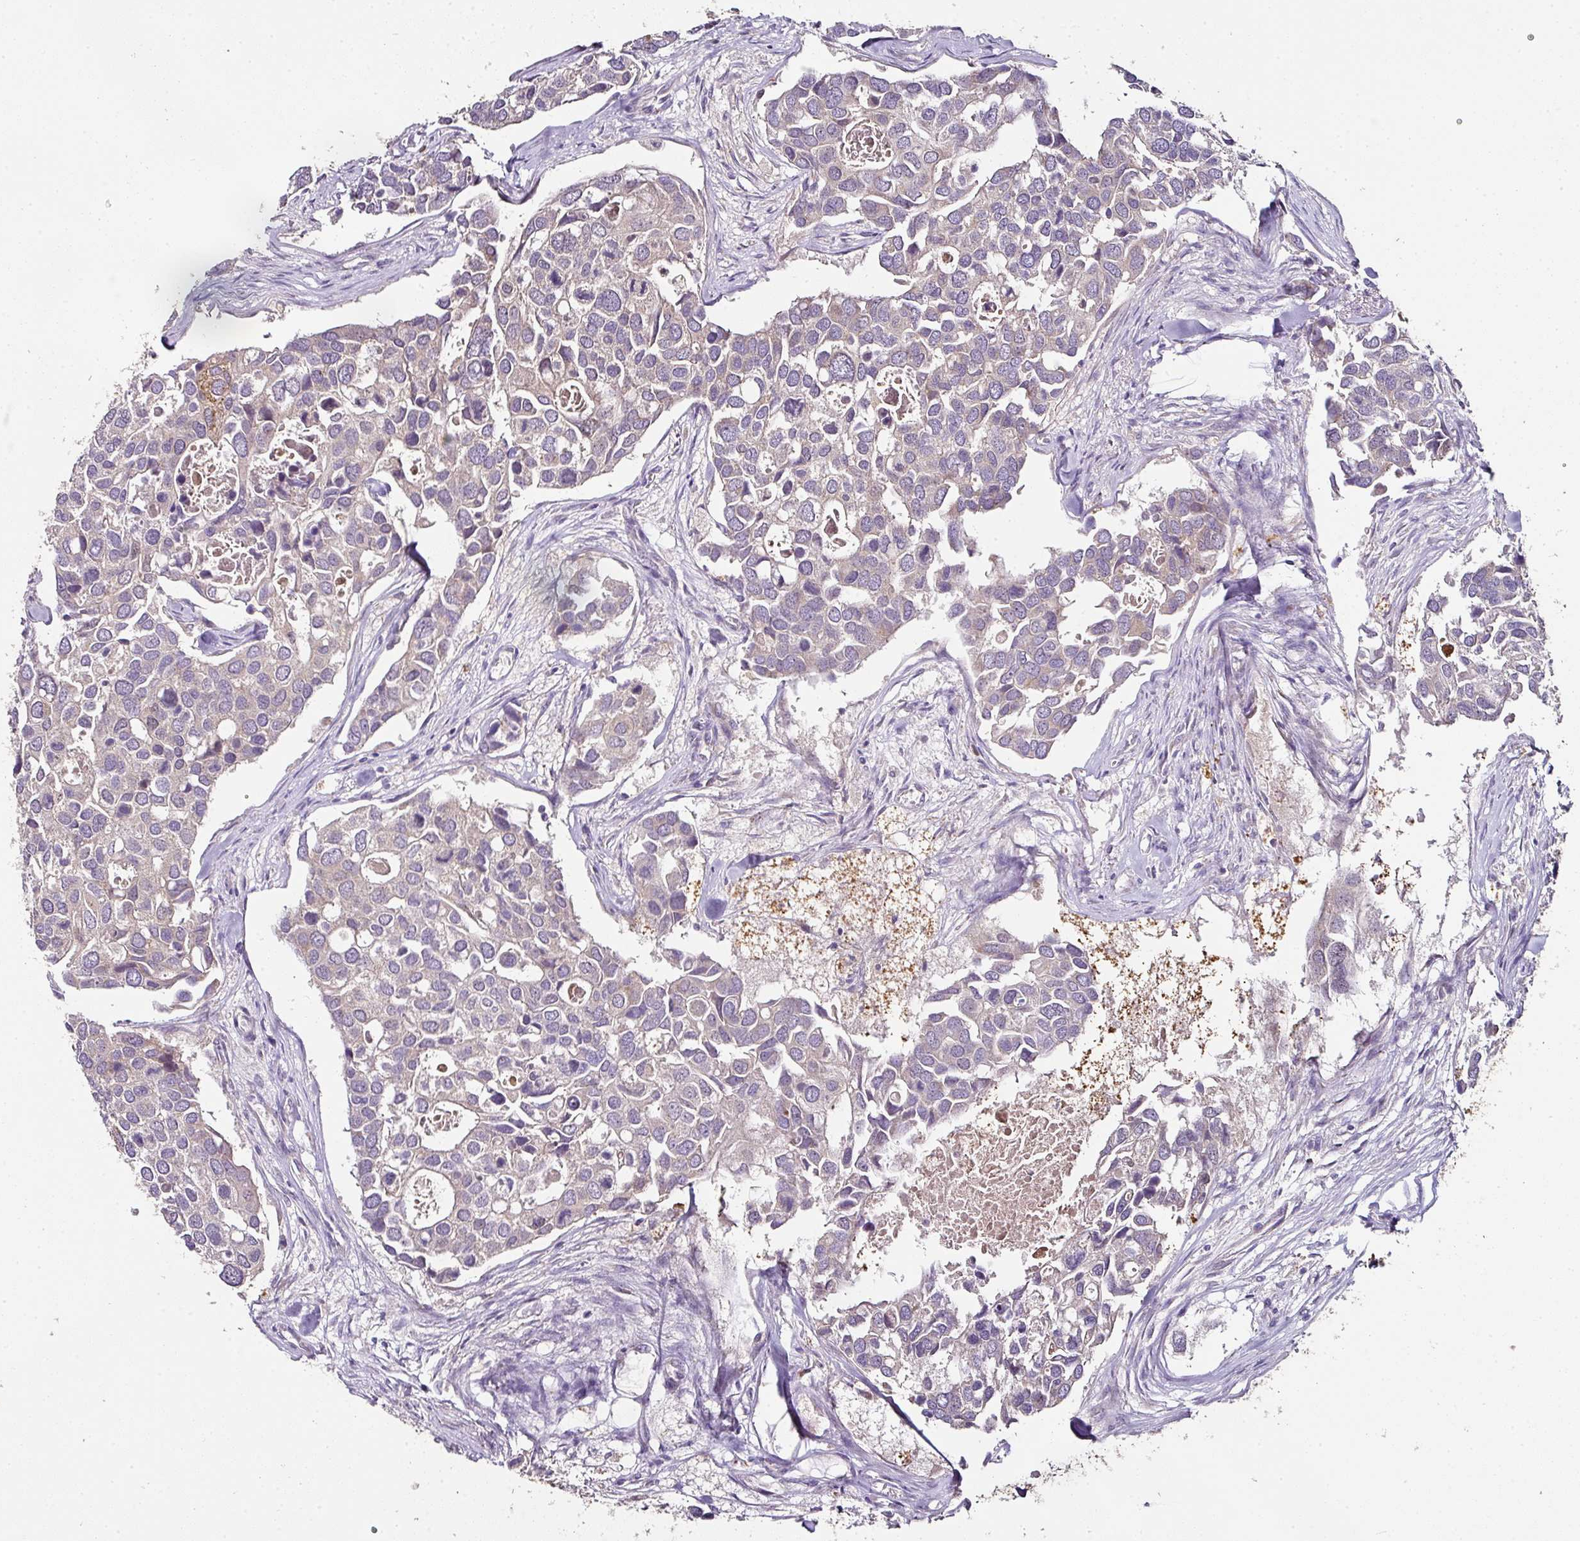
{"staining": {"intensity": "weak", "quantity": "25%-75%", "location": "cytoplasmic/membranous"}, "tissue": "breast cancer", "cell_type": "Tumor cells", "image_type": "cancer", "snomed": [{"axis": "morphology", "description": "Duct carcinoma"}, {"axis": "topography", "description": "Breast"}], "caption": "About 25%-75% of tumor cells in human infiltrating ductal carcinoma (breast) exhibit weak cytoplasmic/membranous protein positivity as visualized by brown immunohistochemical staining.", "gene": "SKIC2", "patient": {"sex": "female", "age": 83}}